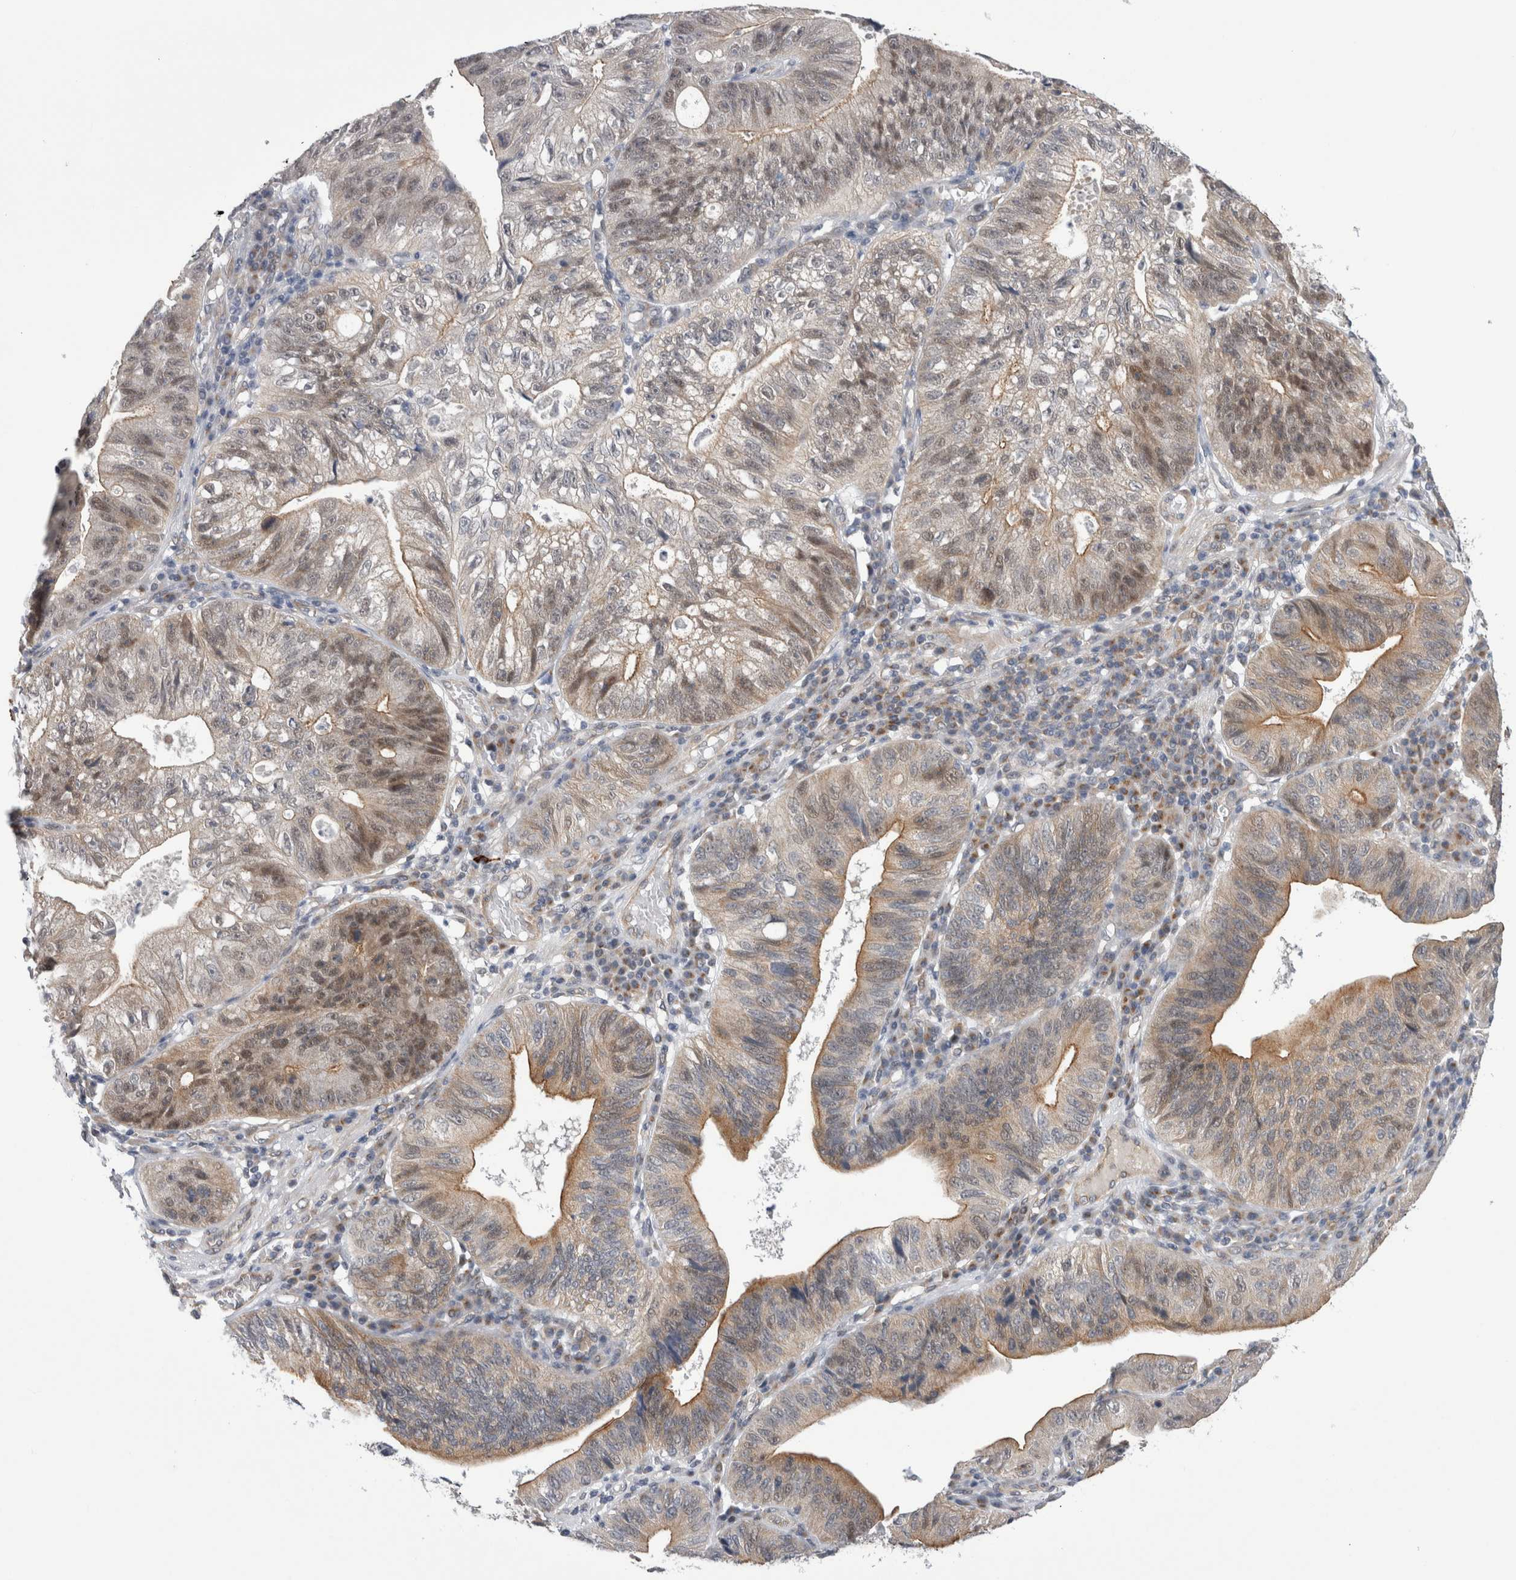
{"staining": {"intensity": "moderate", "quantity": ">75%", "location": "cytoplasmic/membranous,nuclear"}, "tissue": "stomach cancer", "cell_type": "Tumor cells", "image_type": "cancer", "snomed": [{"axis": "morphology", "description": "Adenocarcinoma, NOS"}, {"axis": "topography", "description": "Stomach"}], "caption": "Moderate cytoplasmic/membranous and nuclear staining for a protein is identified in approximately >75% of tumor cells of adenocarcinoma (stomach) using immunohistochemistry.", "gene": "TAFA5", "patient": {"sex": "male", "age": 59}}